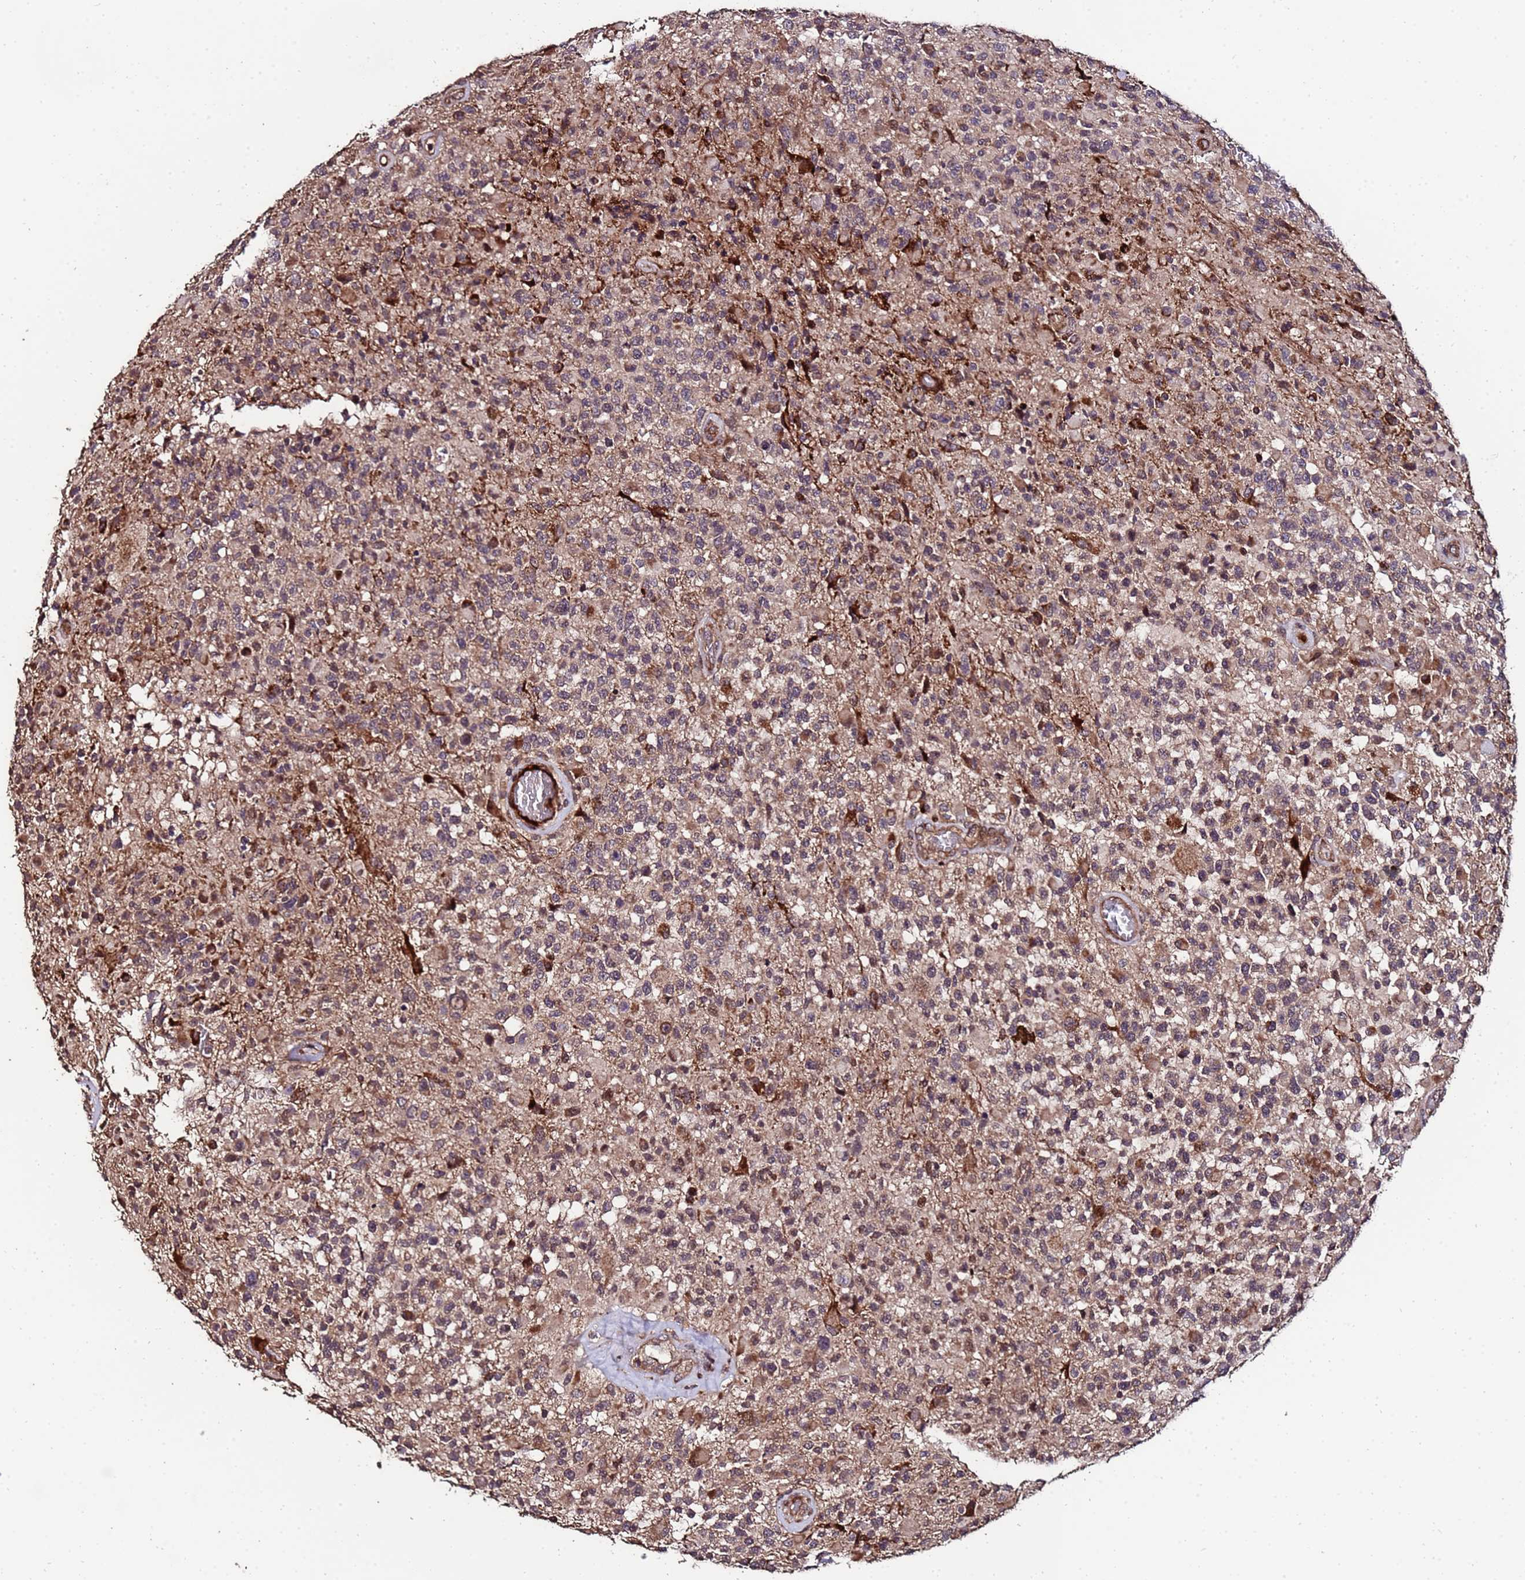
{"staining": {"intensity": "weak", "quantity": "25%-75%", "location": "cytoplasmic/membranous"}, "tissue": "glioma", "cell_type": "Tumor cells", "image_type": "cancer", "snomed": [{"axis": "morphology", "description": "Glioma, malignant, High grade"}, {"axis": "morphology", "description": "Glioblastoma, NOS"}, {"axis": "topography", "description": "Brain"}], "caption": "Immunohistochemistry image of human glioblastoma stained for a protein (brown), which displays low levels of weak cytoplasmic/membranous expression in about 25%-75% of tumor cells.", "gene": "PRODH", "patient": {"sex": "male", "age": 60}}